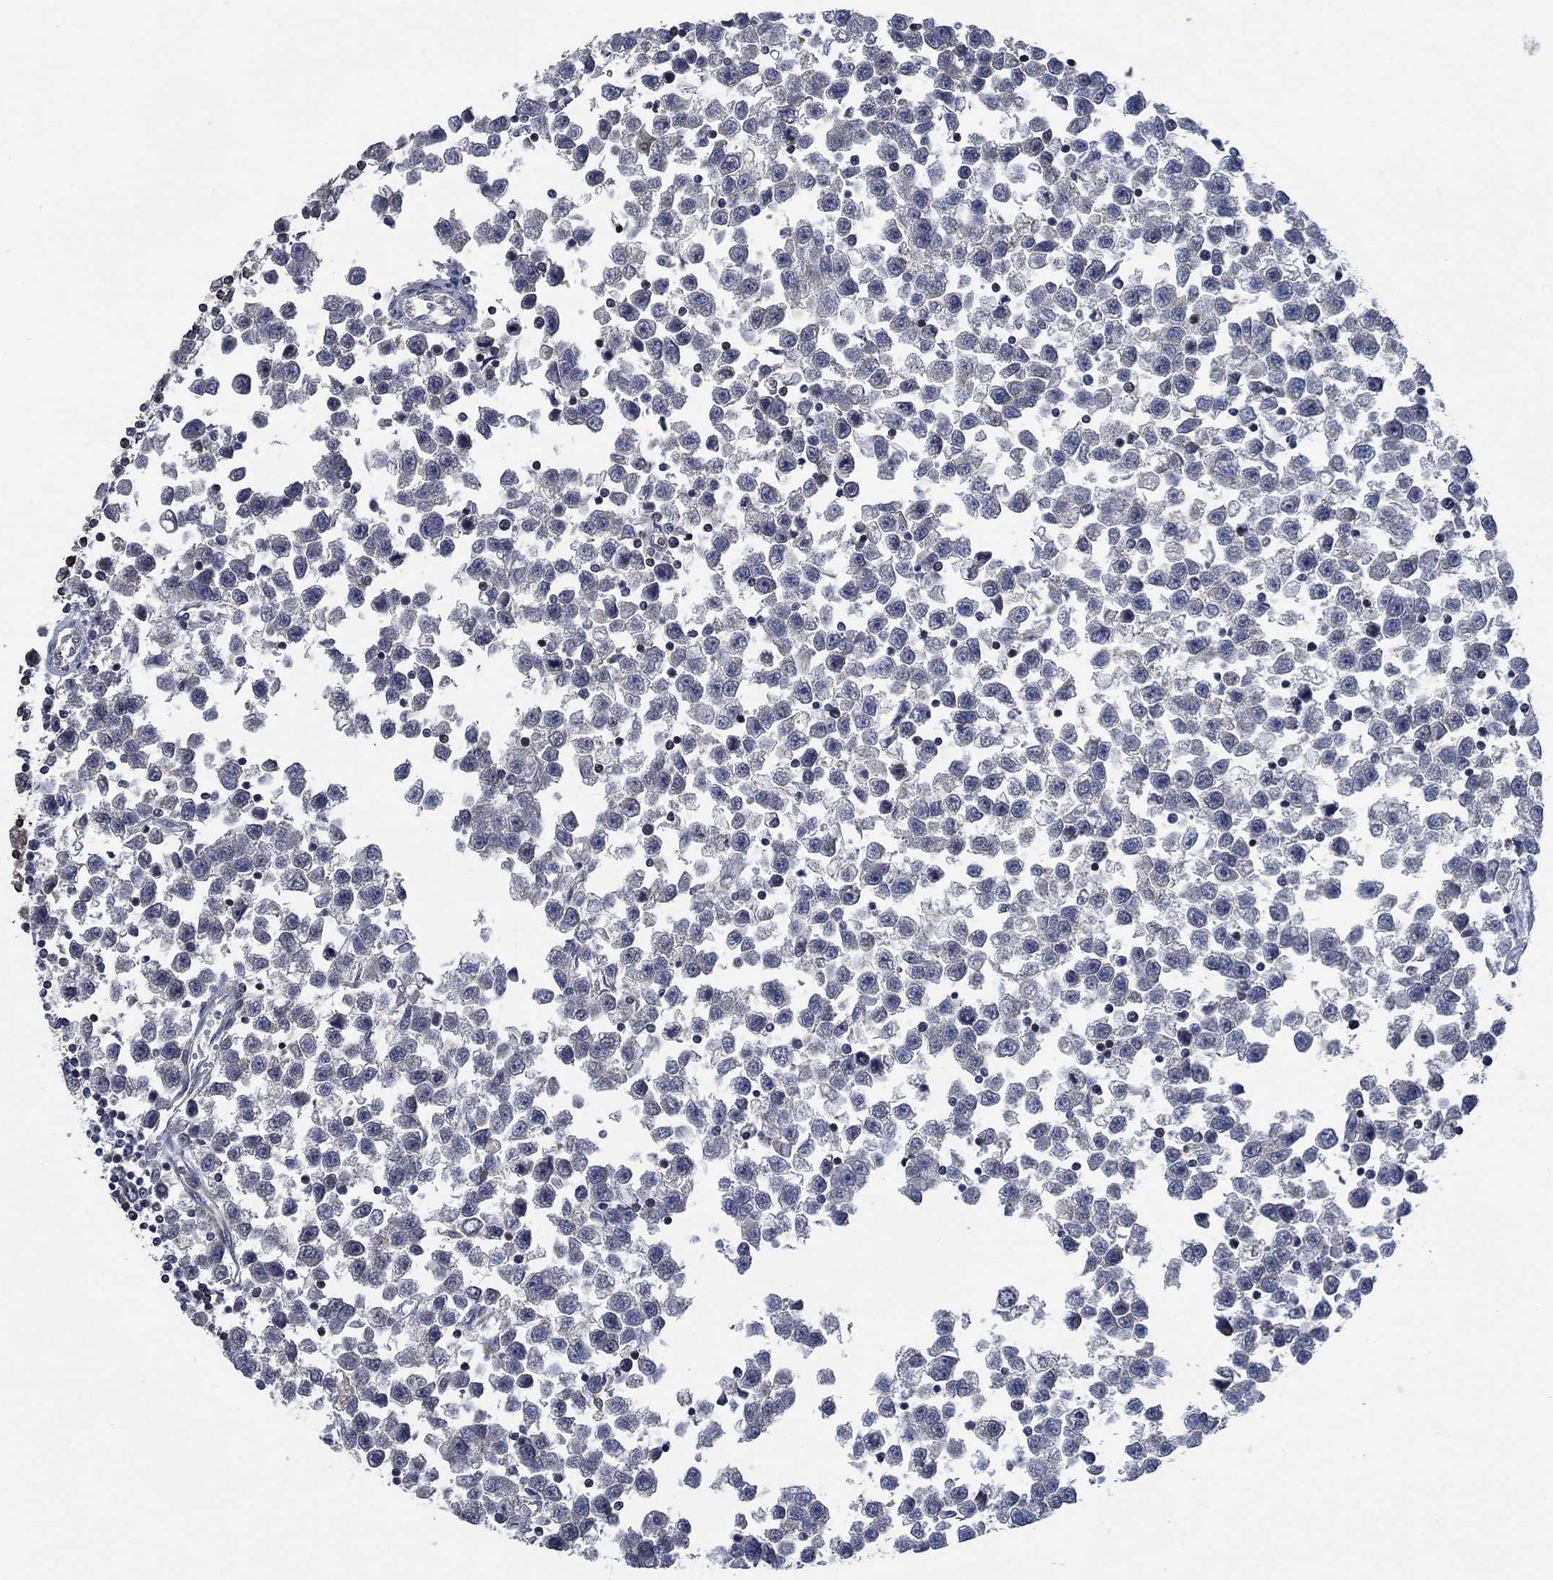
{"staining": {"intensity": "negative", "quantity": "none", "location": "none"}, "tissue": "testis cancer", "cell_type": "Tumor cells", "image_type": "cancer", "snomed": [{"axis": "morphology", "description": "Seminoma, NOS"}, {"axis": "topography", "description": "Testis"}], "caption": "The image shows no staining of tumor cells in testis seminoma.", "gene": "STXBP6", "patient": {"sex": "male", "age": 34}}